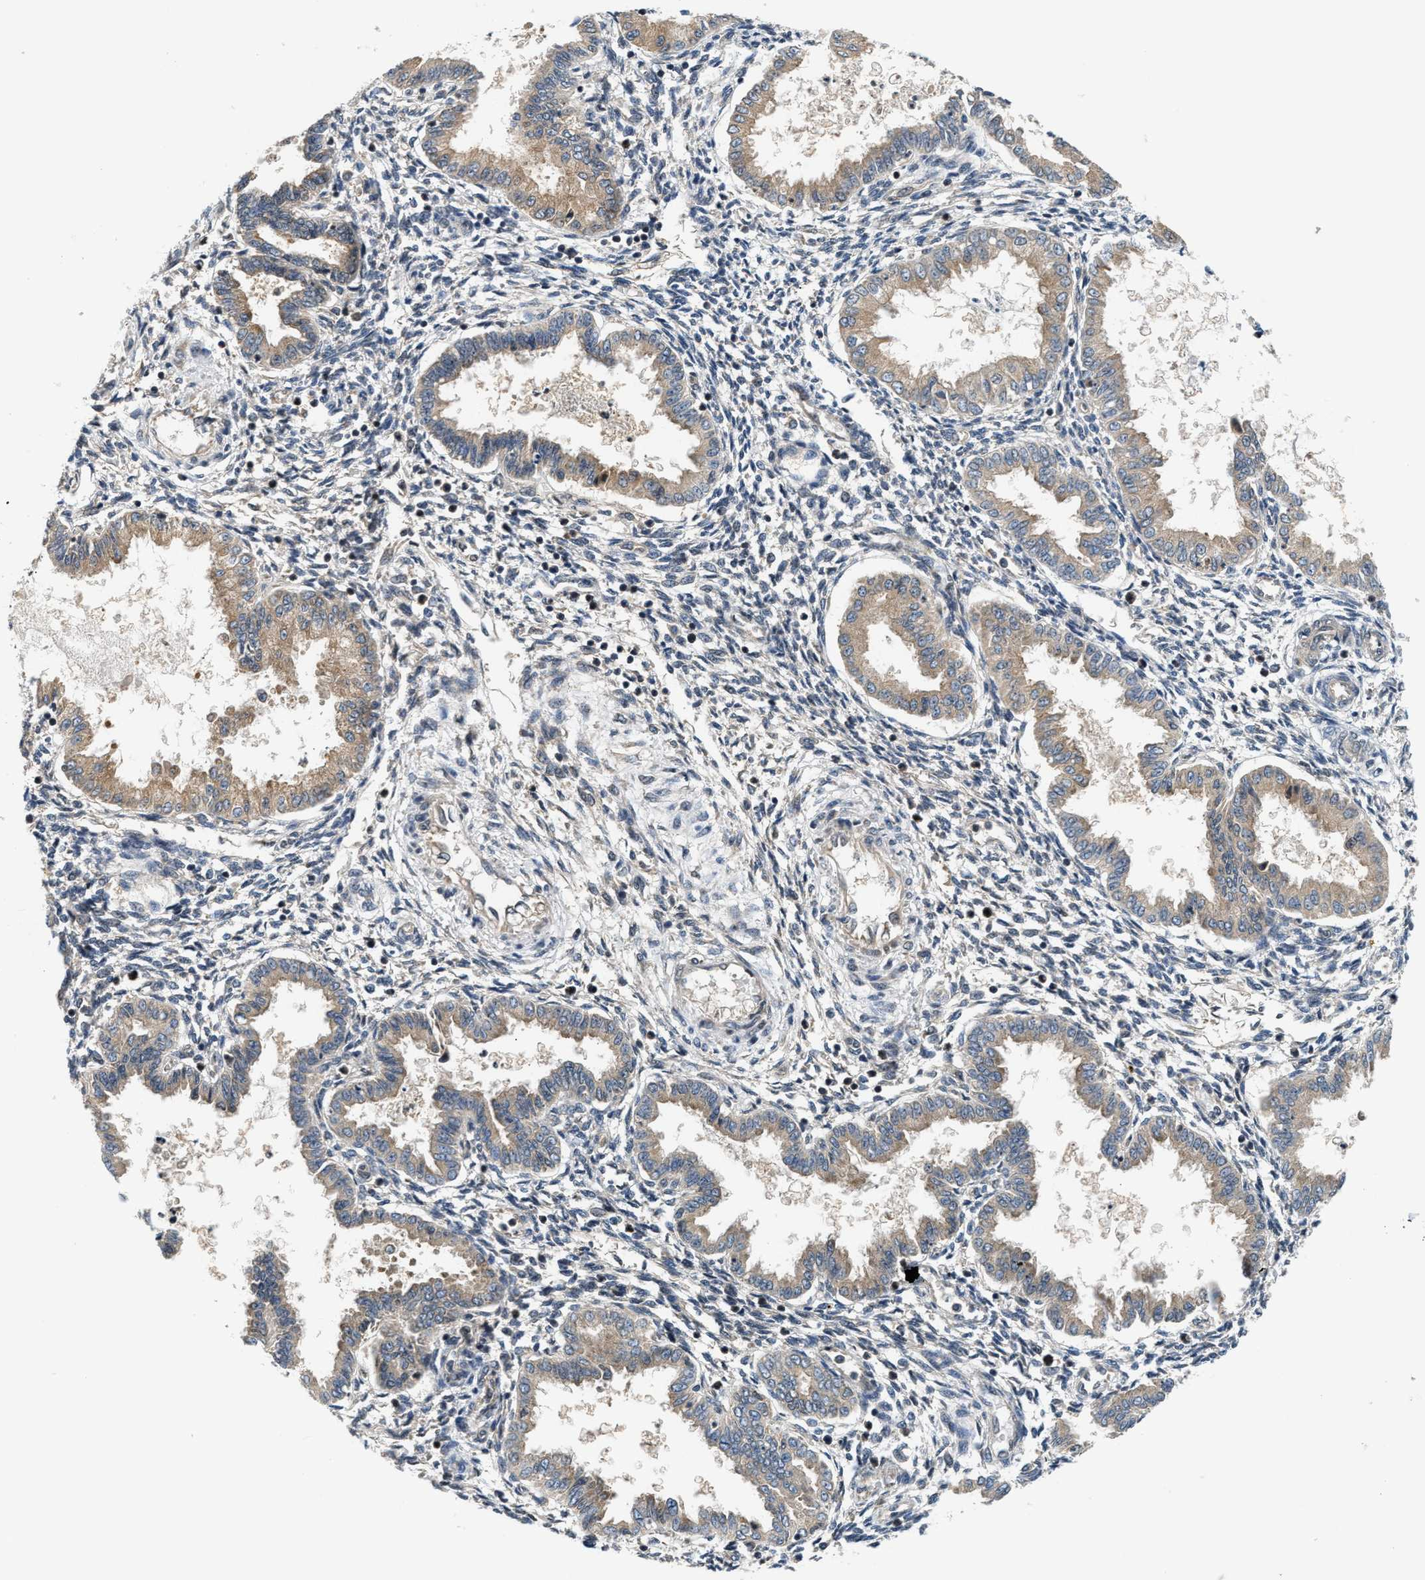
{"staining": {"intensity": "negative", "quantity": "none", "location": "none"}, "tissue": "endometrium", "cell_type": "Cells in endometrial stroma", "image_type": "normal", "snomed": [{"axis": "morphology", "description": "Normal tissue, NOS"}, {"axis": "topography", "description": "Endometrium"}], "caption": "The immunohistochemistry (IHC) micrograph has no significant positivity in cells in endometrial stroma of endometrium. Nuclei are stained in blue.", "gene": "RAB29", "patient": {"sex": "female", "age": 33}}